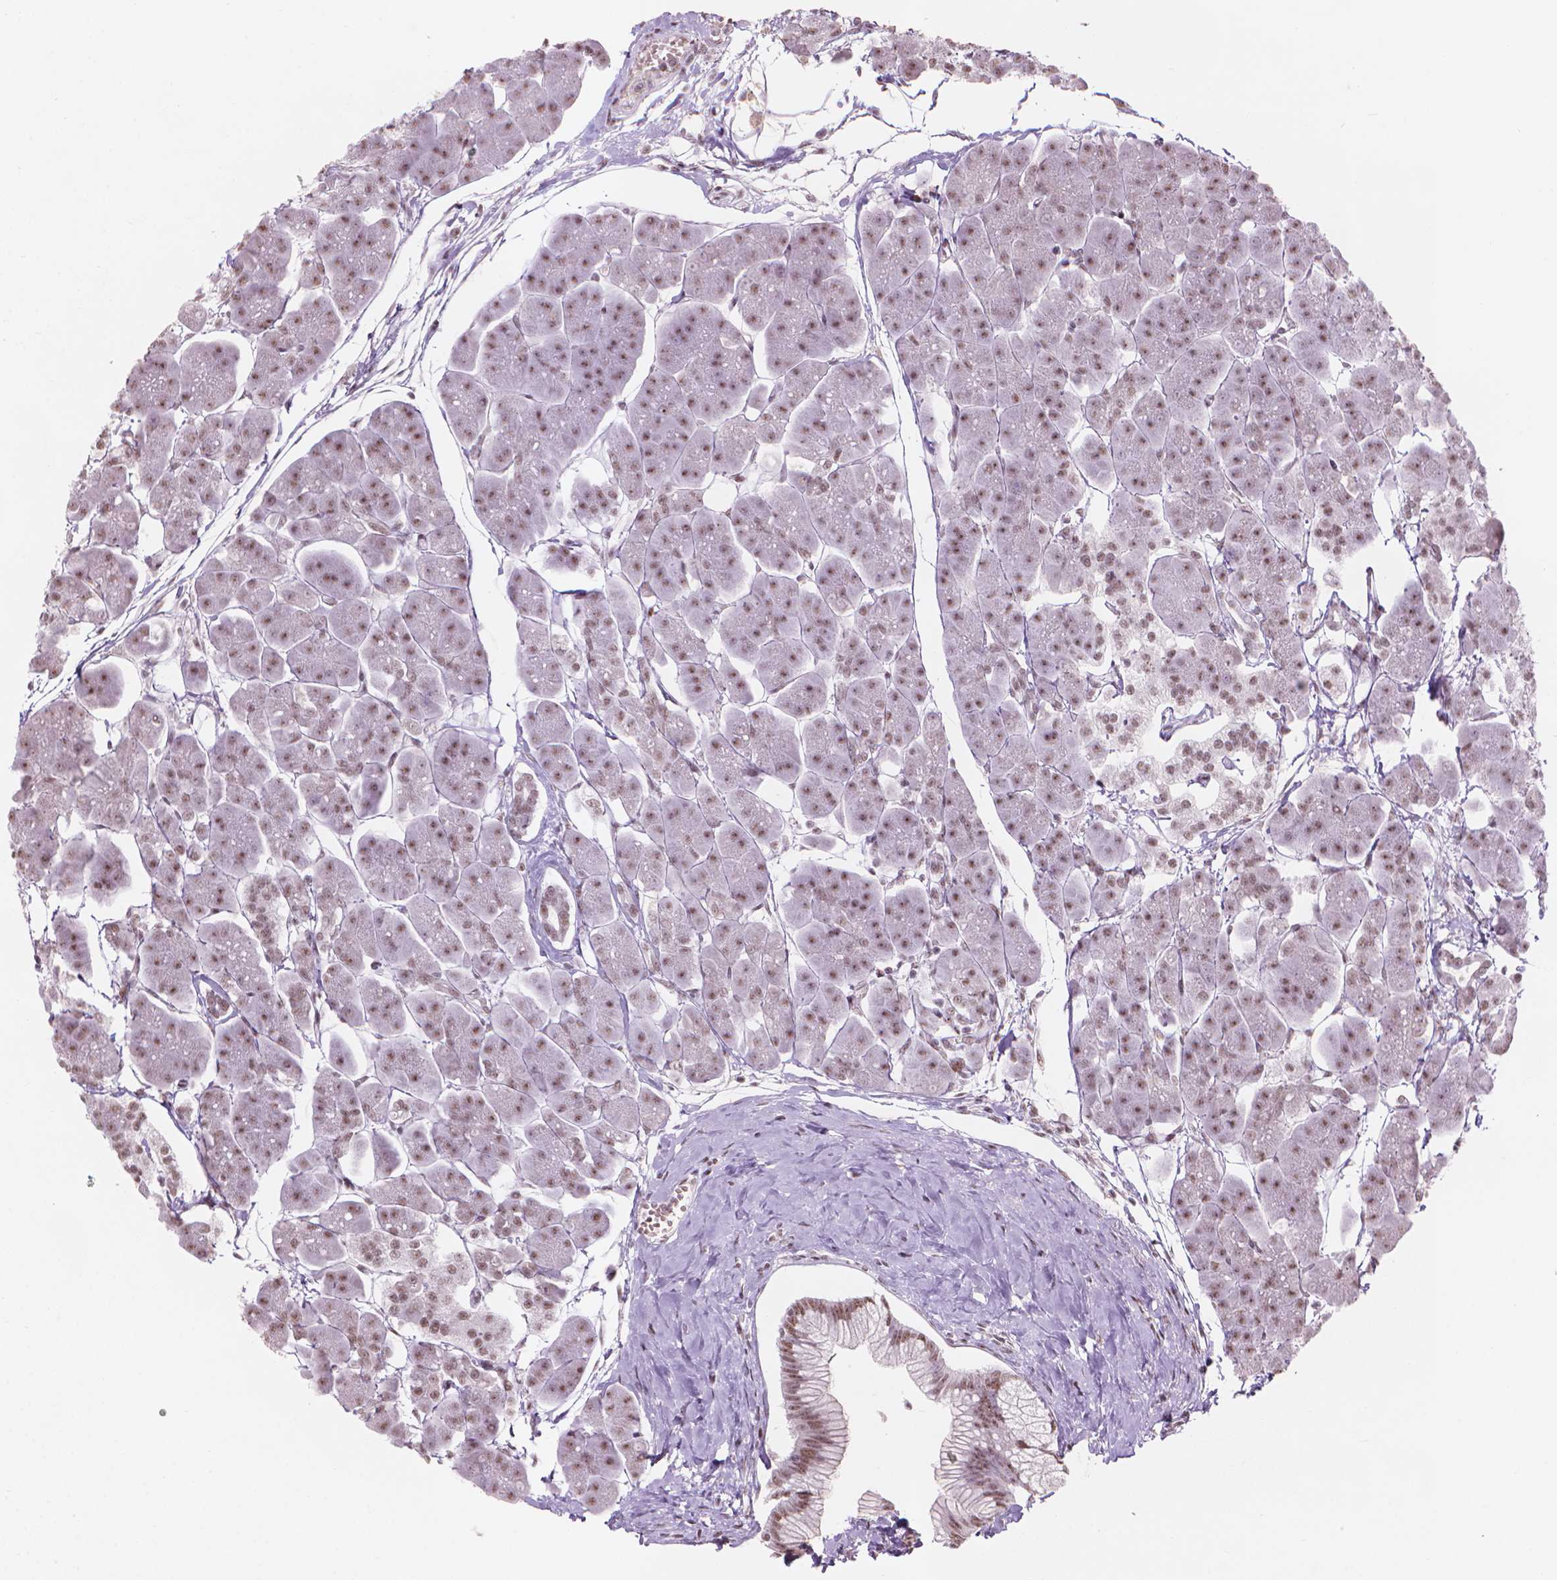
{"staining": {"intensity": "weak", "quantity": ">75%", "location": "nuclear"}, "tissue": "pancreas", "cell_type": "Exocrine glandular cells", "image_type": "normal", "snomed": [{"axis": "morphology", "description": "Normal tissue, NOS"}, {"axis": "topography", "description": "Adipose tissue"}, {"axis": "topography", "description": "Pancreas"}, {"axis": "topography", "description": "Peripheral nerve tissue"}], "caption": "DAB immunohistochemical staining of benign pancreas exhibits weak nuclear protein expression in about >75% of exocrine glandular cells.", "gene": "HES7", "patient": {"sex": "female", "age": 58}}